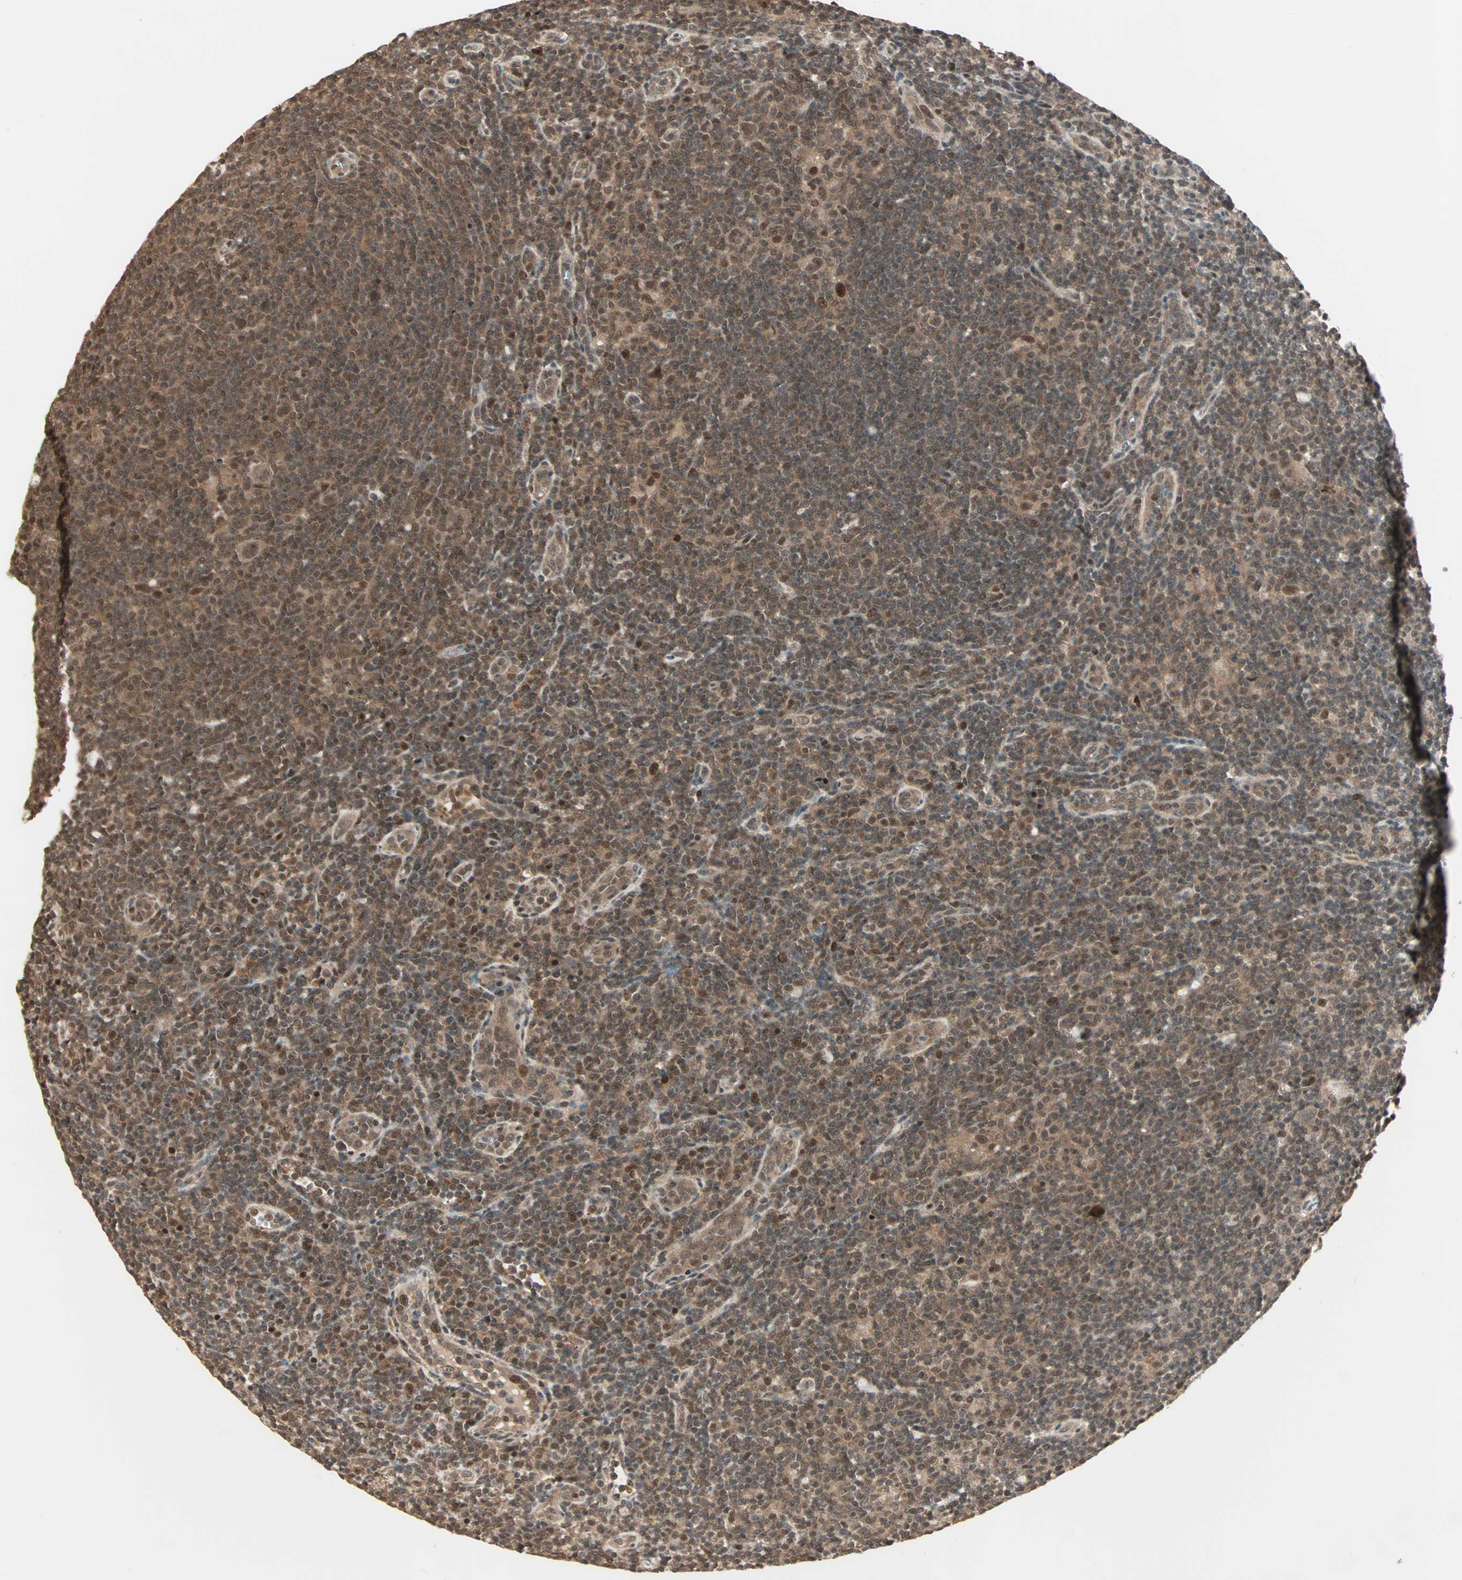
{"staining": {"intensity": "moderate", "quantity": ">75%", "location": "nuclear"}, "tissue": "lymphoma", "cell_type": "Tumor cells", "image_type": "cancer", "snomed": [{"axis": "morphology", "description": "Hodgkin's disease, NOS"}, {"axis": "topography", "description": "Lymph node"}], "caption": "Lymphoma was stained to show a protein in brown. There is medium levels of moderate nuclear staining in approximately >75% of tumor cells.", "gene": "ZNF701", "patient": {"sex": "female", "age": 57}}